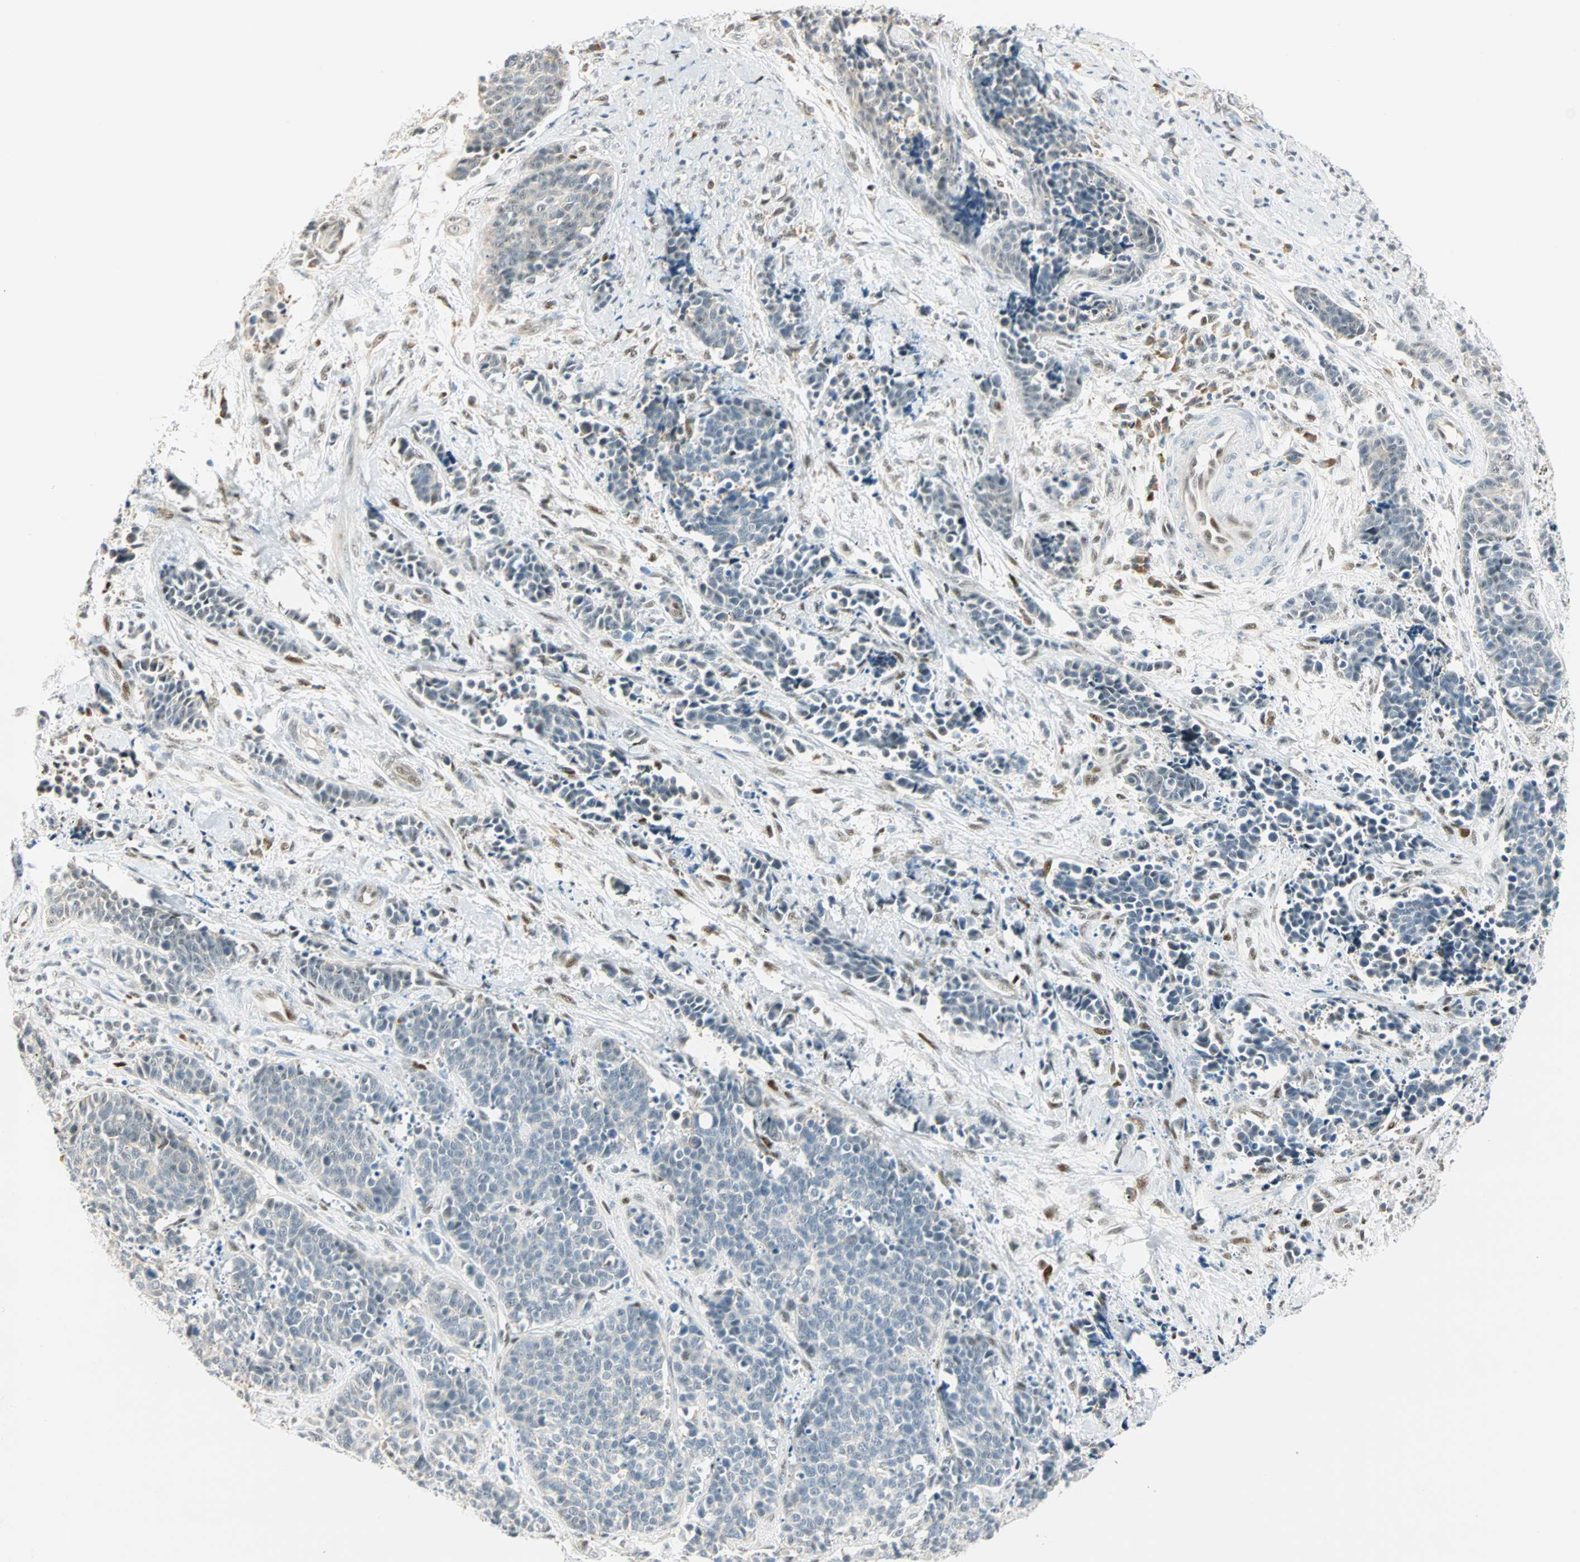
{"staining": {"intensity": "negative", "quantity": "none", "location": "none"}, "tissue": "cervical cancer", "cell_type": "Tumor cells", "image_type": "cancer", "snomed": [{"axis": "morphology", "description": "Squamous cell carcinoma, NOS"}, {"axis": "topography", "description": "Cervix"}], "caption": "IHC of human cervical squamous cell carcinoma exhibits no staining in tumor cells.", "gene": "MSX2", "patient": {"sex": "female", "age": 35}}